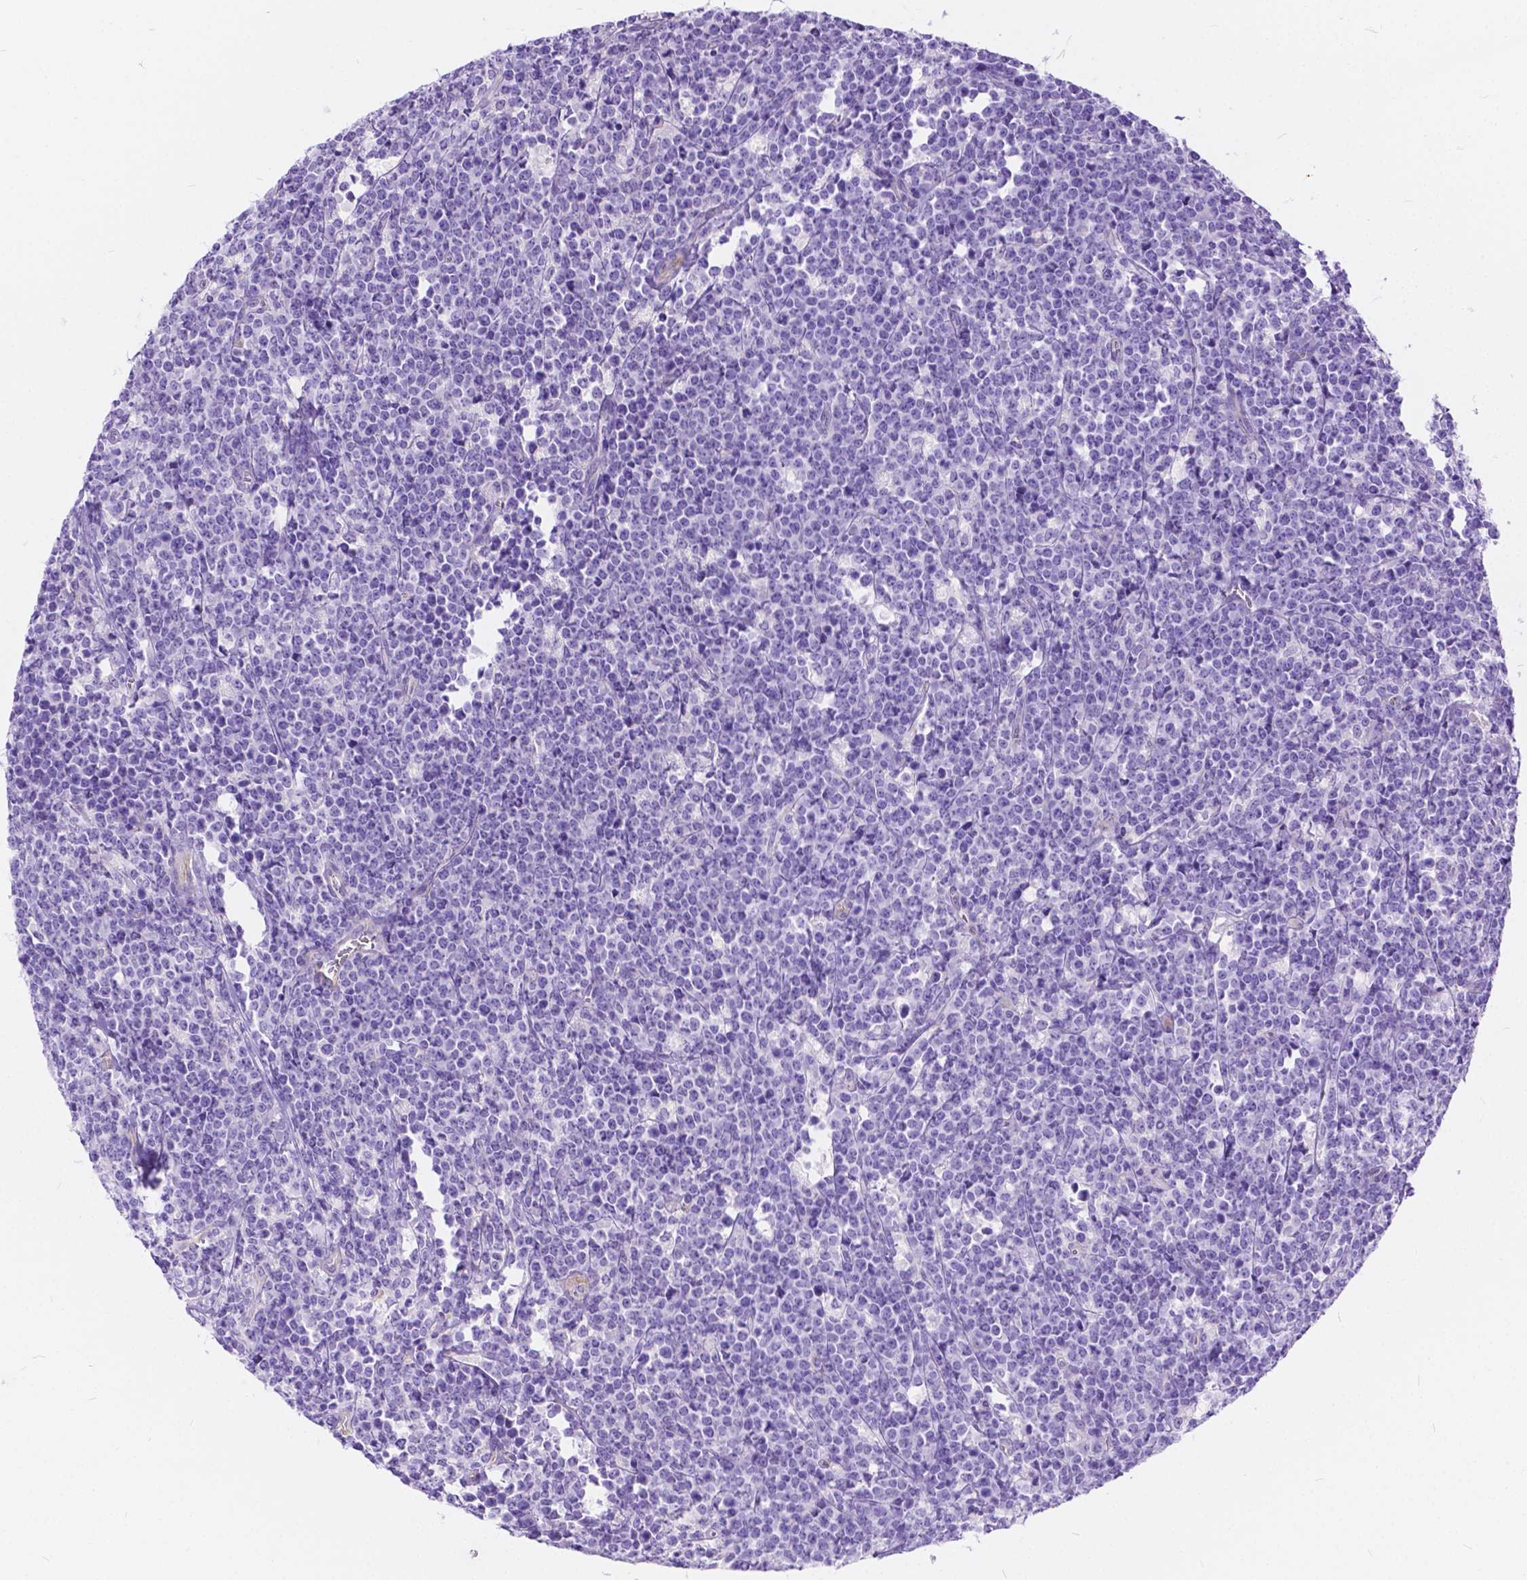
{"staining": {"intensity": "negative", "quantity": "none", "location": "none"}, "tissue": "lymphoma", "cell_type": "Tumor cells", "image_type": "cancer", "snomed": [{"axis": "morphology", "description": "Malignant lymphoma, non-Hodgkin's type, High grade"}, {"axis": "topography", "description": "Small intestine"}], "caption": "A high-resolution micrograph shows immunohistochemistry (IHC) staining of high-grade malignant lymphoma, non-Hodgkin's type, which shows no significant expression in tumor cells.", "gene": "CHRM1", "patient": {"sex": "female", "age": 56}}